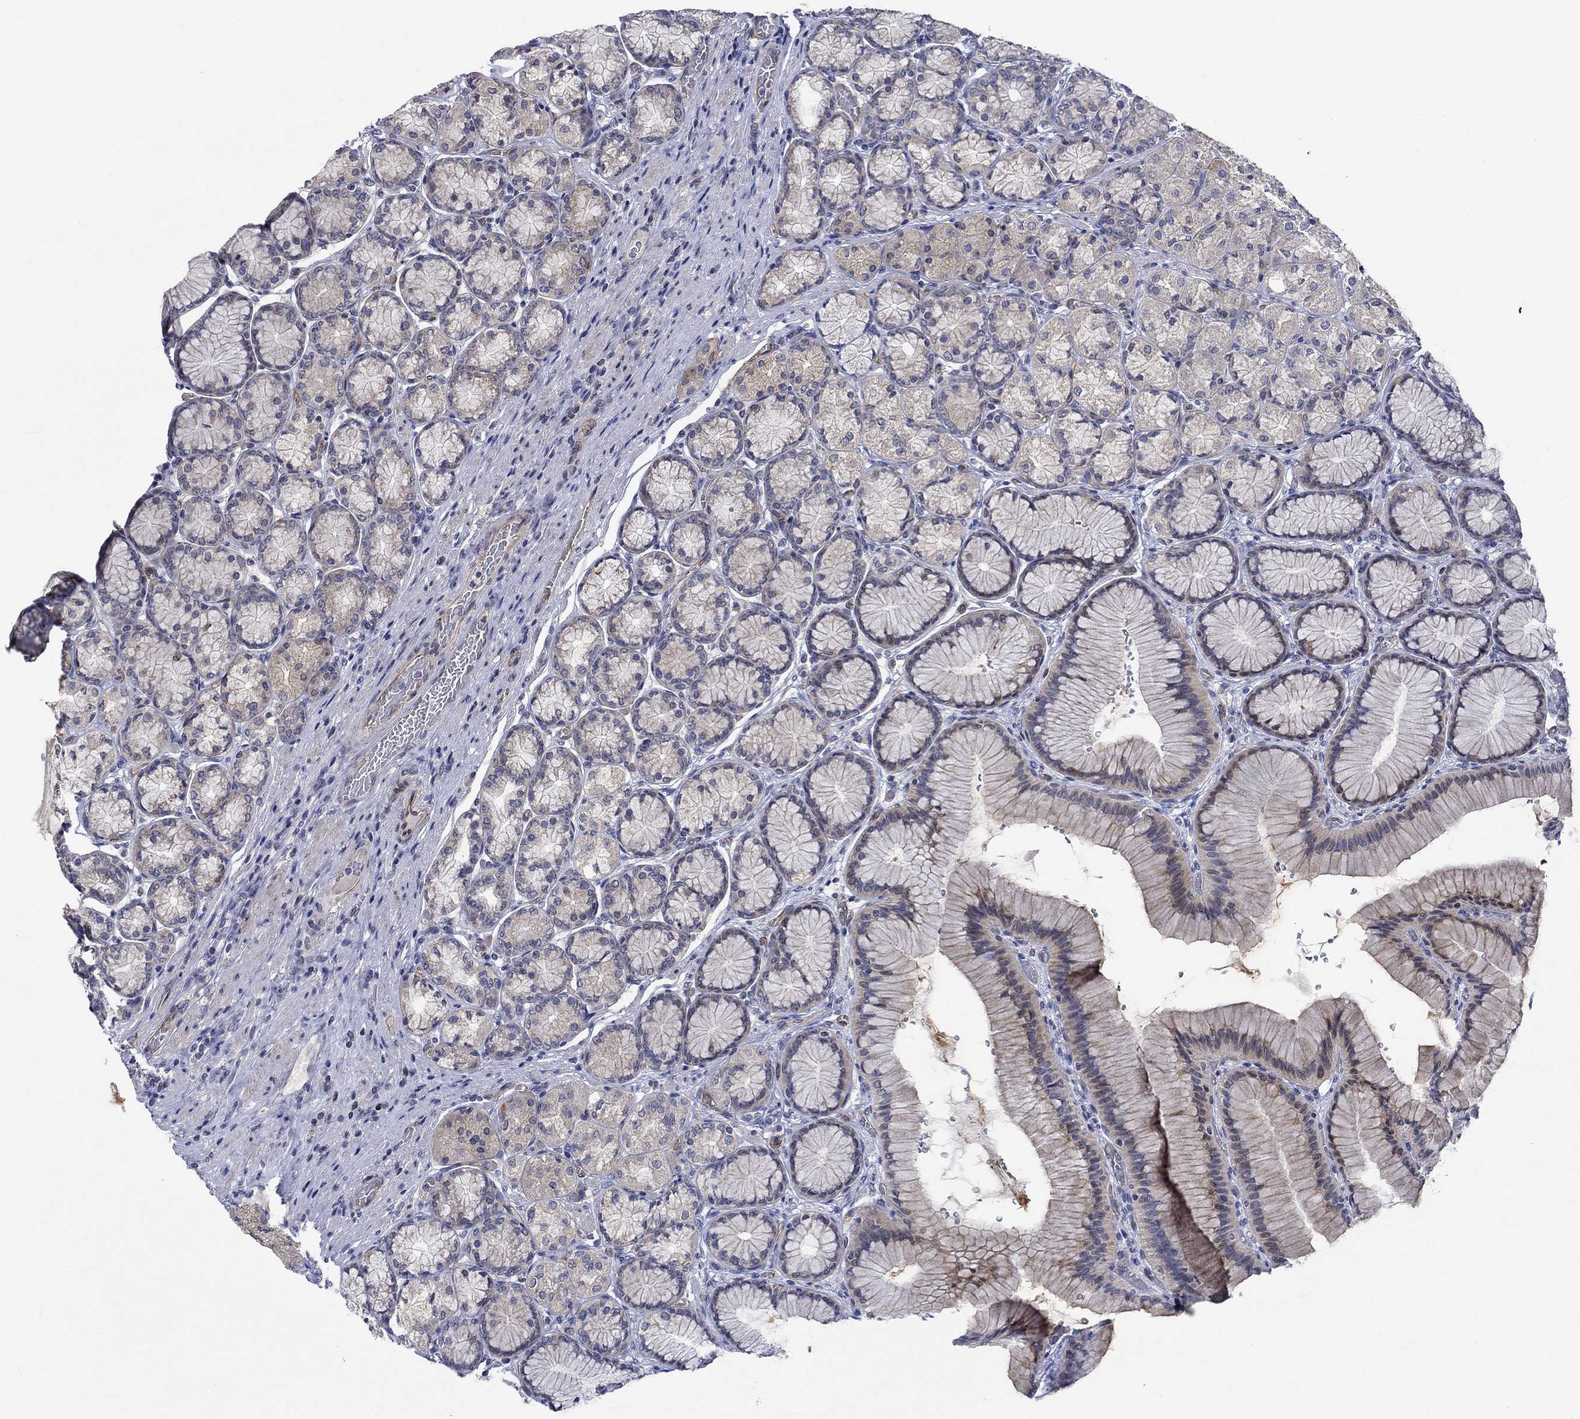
{"staining": {"intensity": "moderate", "quantity": "<25%", "location": "cytoplasmic/membranous"}, "tissue": "stomach", "cell_type": "Glandular cells", "image_type": "normal", "snomed": [{"axis": "morphology", "description": "Normal tissue, NOS"}, {"axis": "morphology", "description": "Adenocarcinoma, NOS"}, {"axis": "morphology", "description": "Adenocarcinoma, High grade"}, {"axis": "topography", "description": "Stomach, upper"}, {"axis": "topography", "description": "Stomach"}], "caption": "Brown immunohistochemical staining in normal human stomach displays moderate cytoplasmic/membranous positivity in approximately <25% of glandular cells.", "gene": "GJA5", "patient": {"sex": "female", "age": 65}}